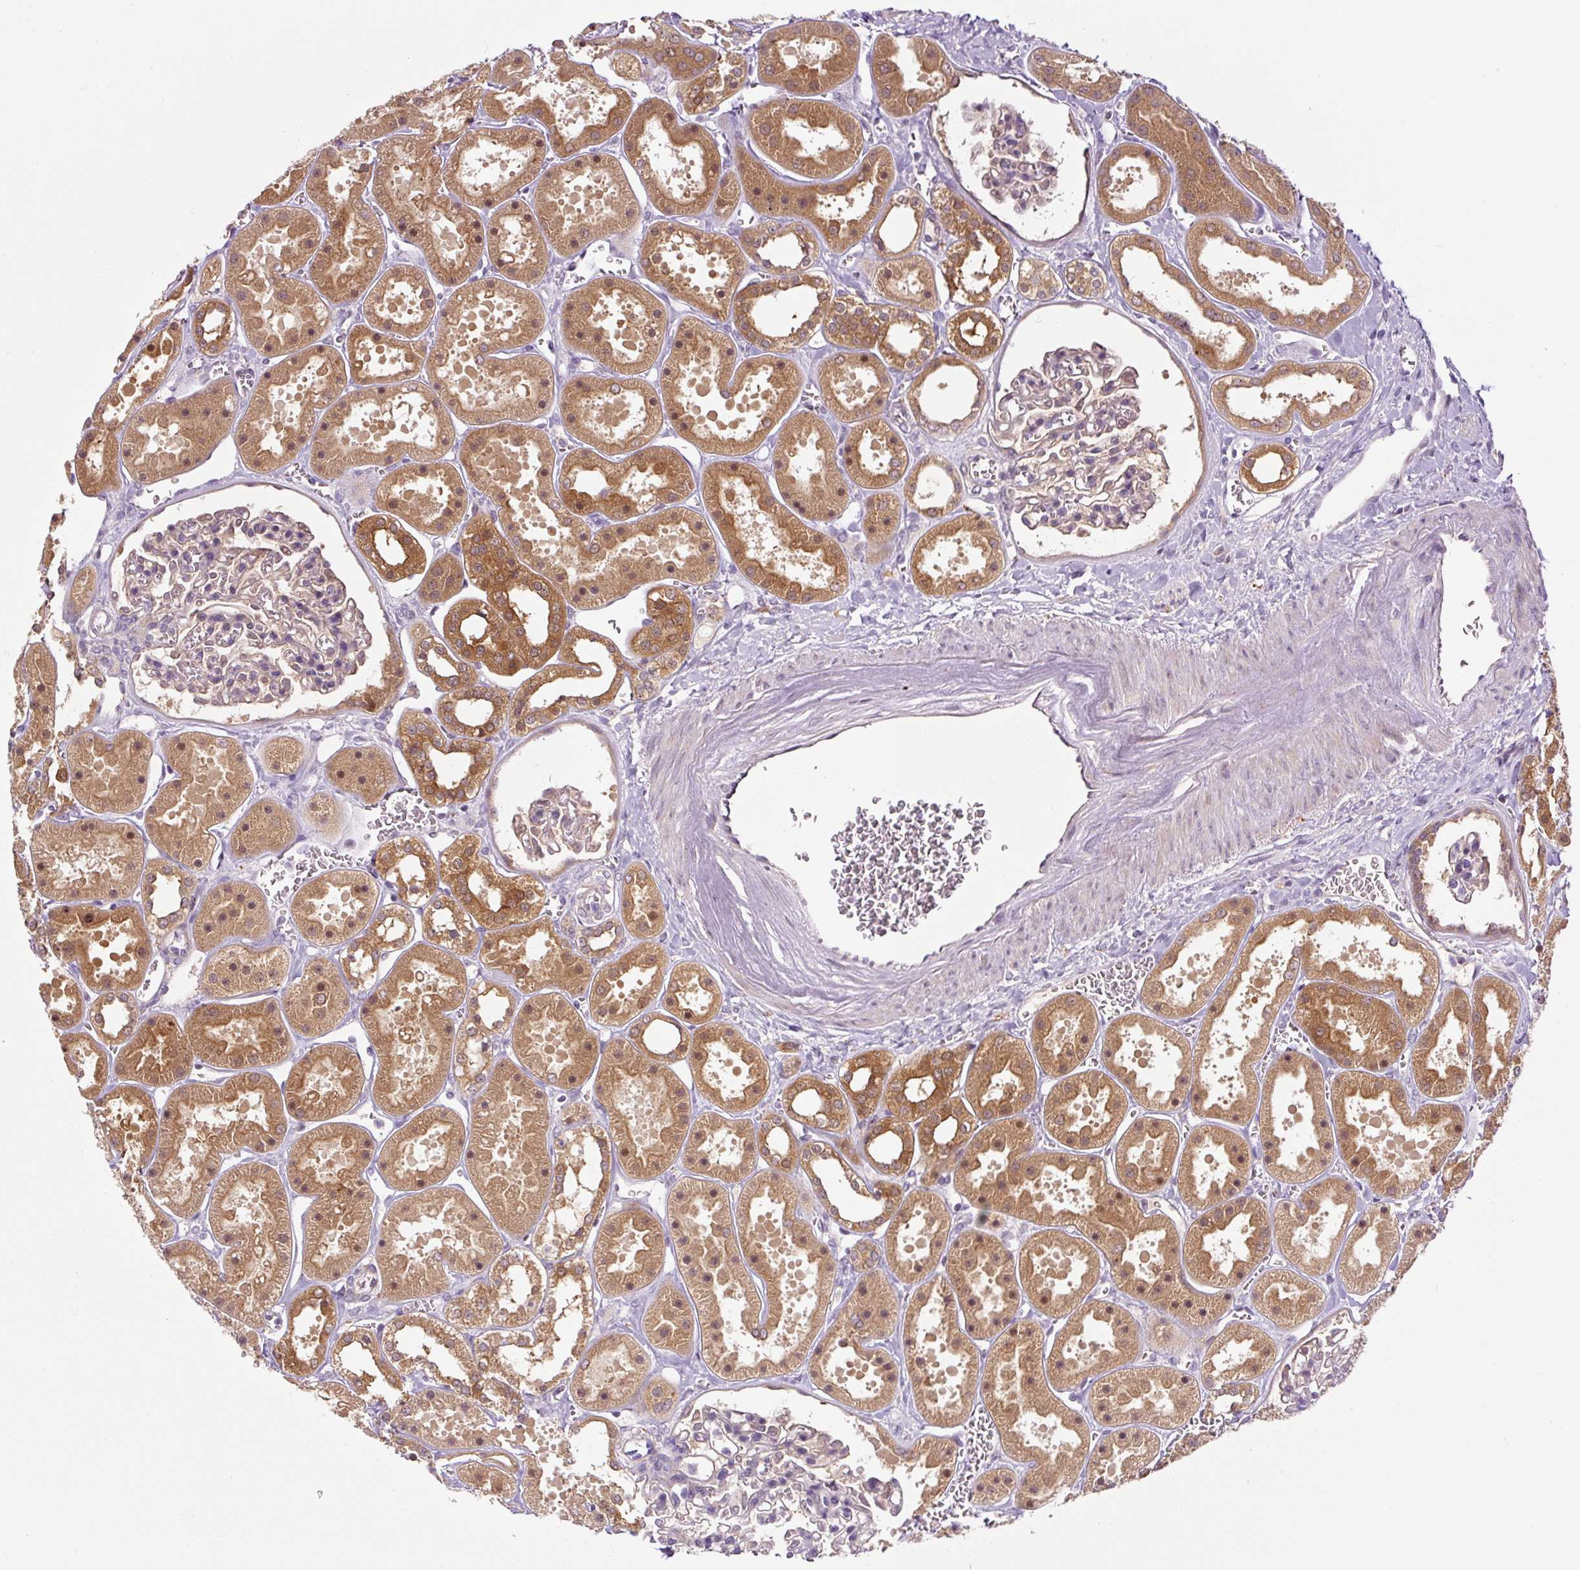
{"staining": {"intensity": "moderate", "quantity": "<25%", "location": "cytoplasmic/membranous"}, "tissue": "kidney", "cell_type": "Cells in glomeruli", "image_type": "normal", "snomed": [{"axis": "morphology", "description": "Normal tissue, NOS"}, {"axis": "topography", "description": "Kidney"}], "caption": "Kidney was stained to show a protein in brown. There is low levels of moderate cytoplasmic/membranous expression in approximately <25% of cells in glomeruli. The protein is shown in brown color, while the nuclei are stained blue.", "gene": "PRKAA2", "patient": {"sex": "female", "age": 41}}